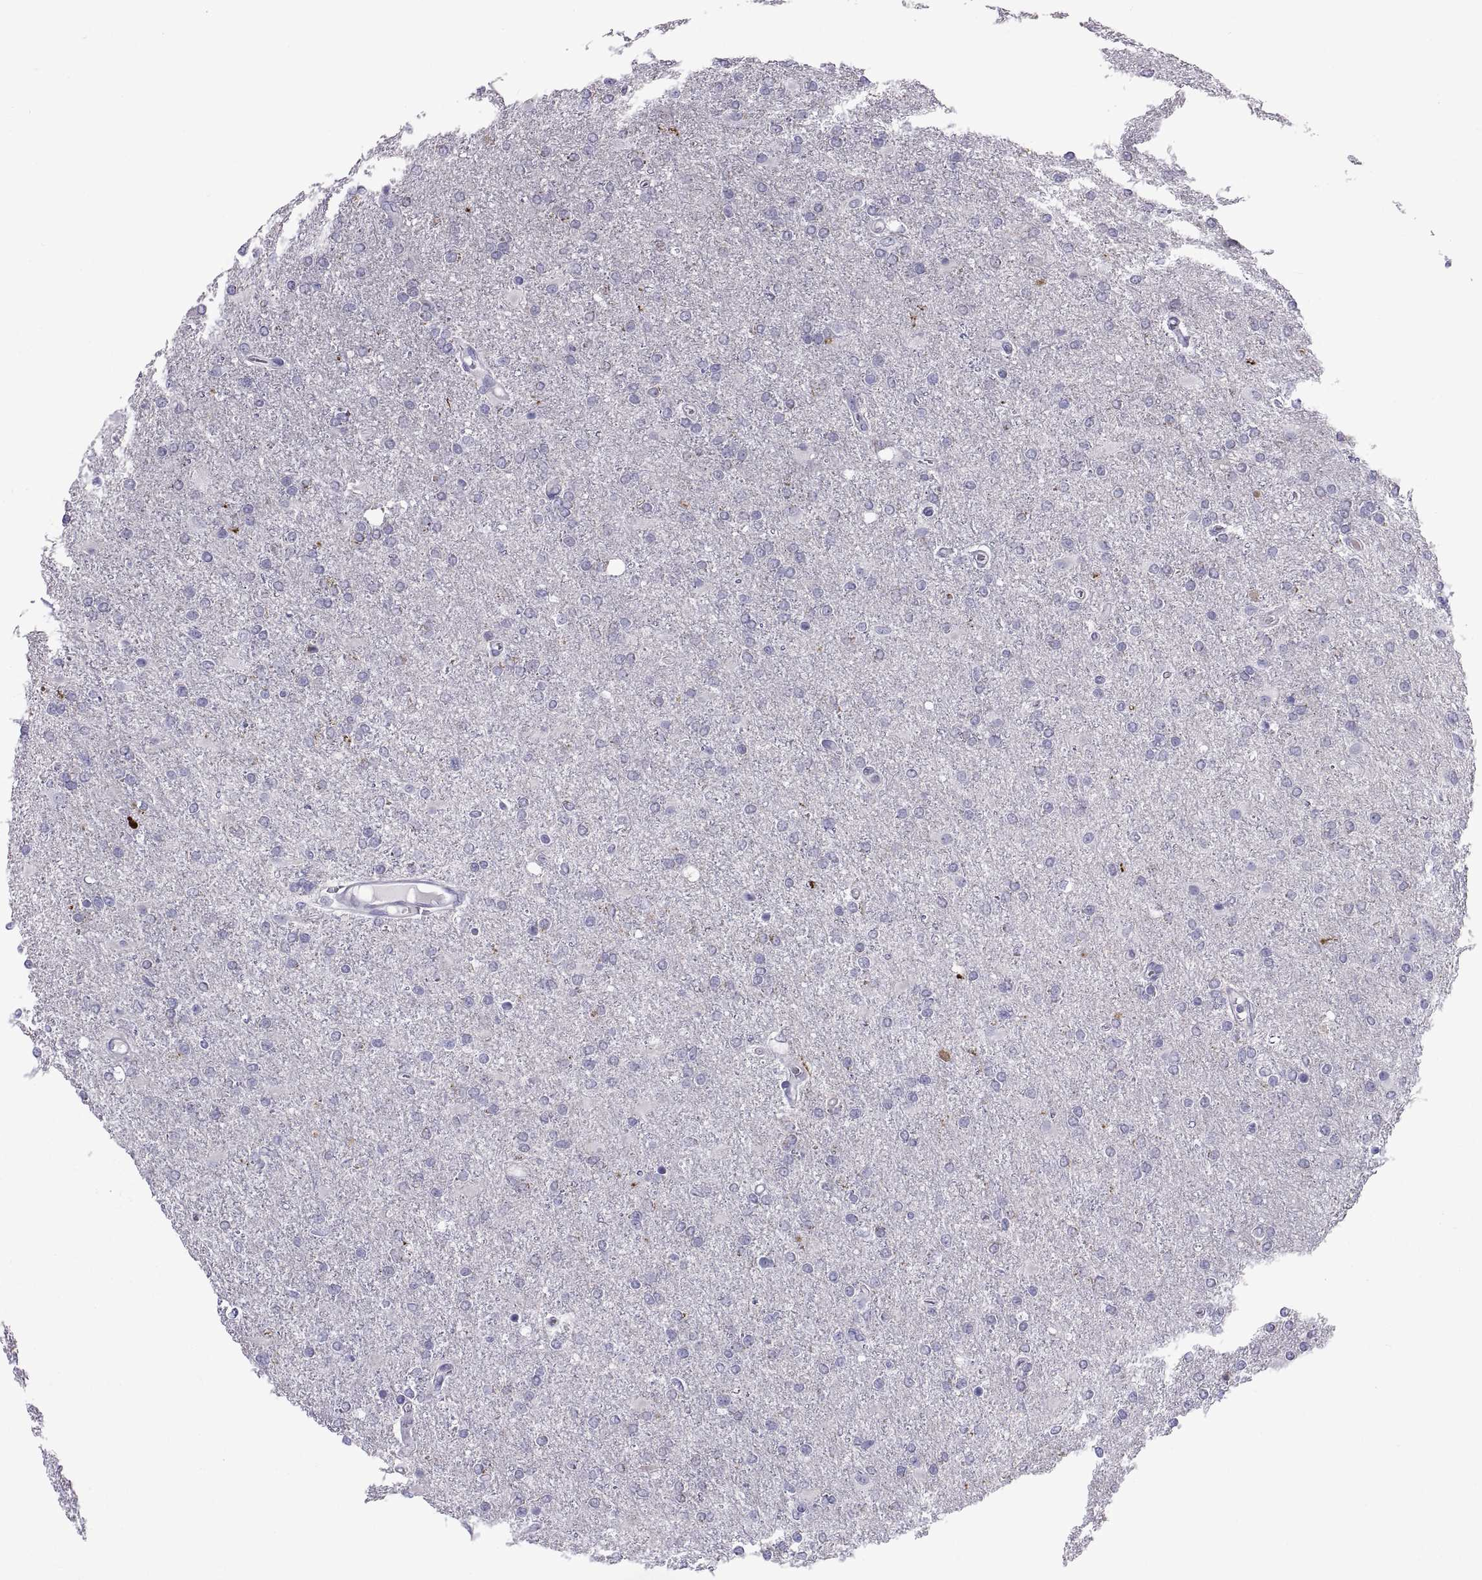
{"staining": {"intensity": "negative", "quantity": "none", "location": "none"}, "tissue": "glioma", "cell_type": "Tumor cells", "image_type": "cancer", "snomed": [{"axis": "morphology", "description": "Glioma, malignant, High grade"}, {"axis": "topography", "description": "Cerebral cortex"}], "caption": "This histopathology image is of glioma stained with IHC to label a protein in brown with the nuclei are counter-stained blue. There is no positivity in tumor cells.", "gene": "NPTX2", "patient": {"sex": "male", "age": 70}}